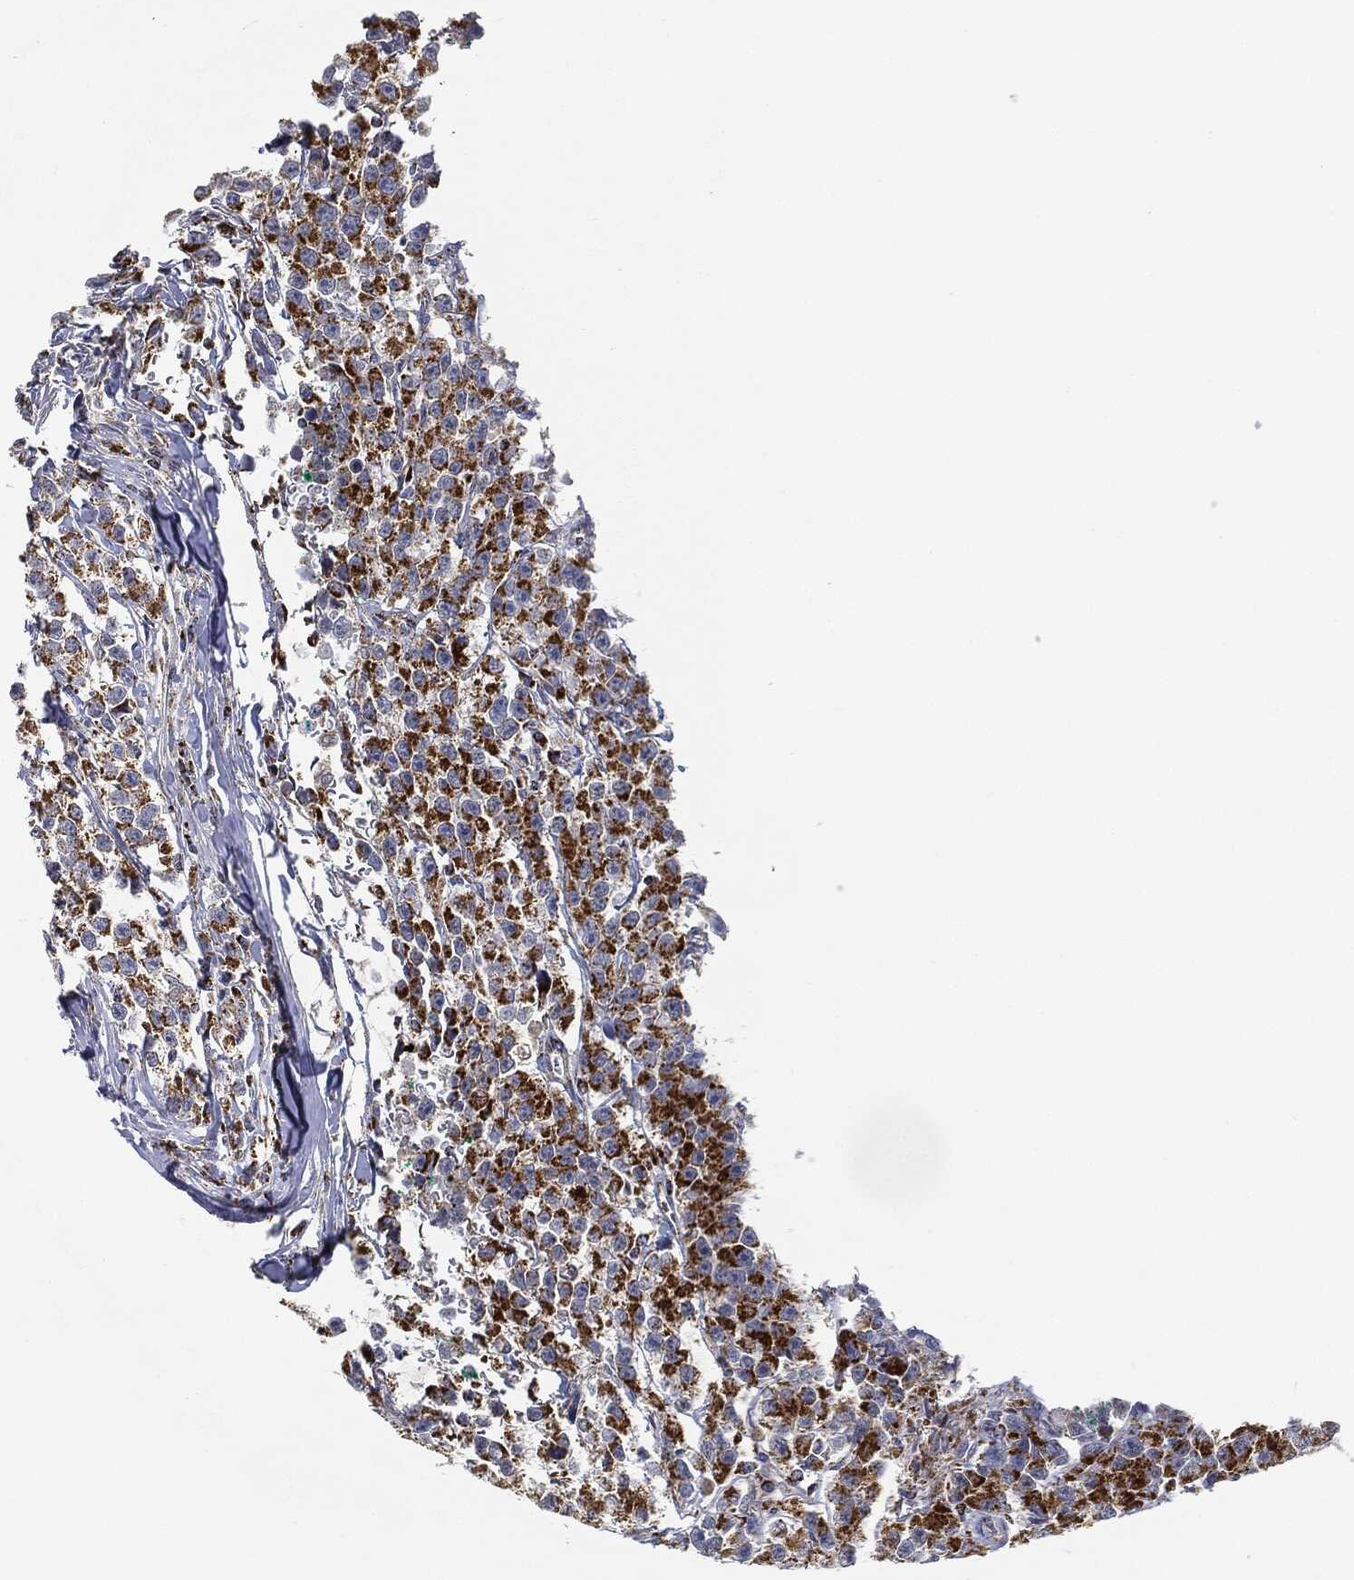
{"staining": {"intensity": "strong", "quantity": ">75%", "location": "cytoplasmic/membranous"}, "tissue": "testis cancer", "cell_type": "Tumor cells", "image_type": "cancer", "snomed": [{"axis": "morphology", "description": "Seminoma, NOS"}, {"axis": "topography", "description": "Testis"}], "caption": "A high-resolution image shows immunohistochemistry staining of testis cancer (seminoma), which shows strong cytoplasmic/membranous expression in approximately >75% of tumor cells.", "gene": "CAPN15", "patient": {"sex": "male", "age": 59}}